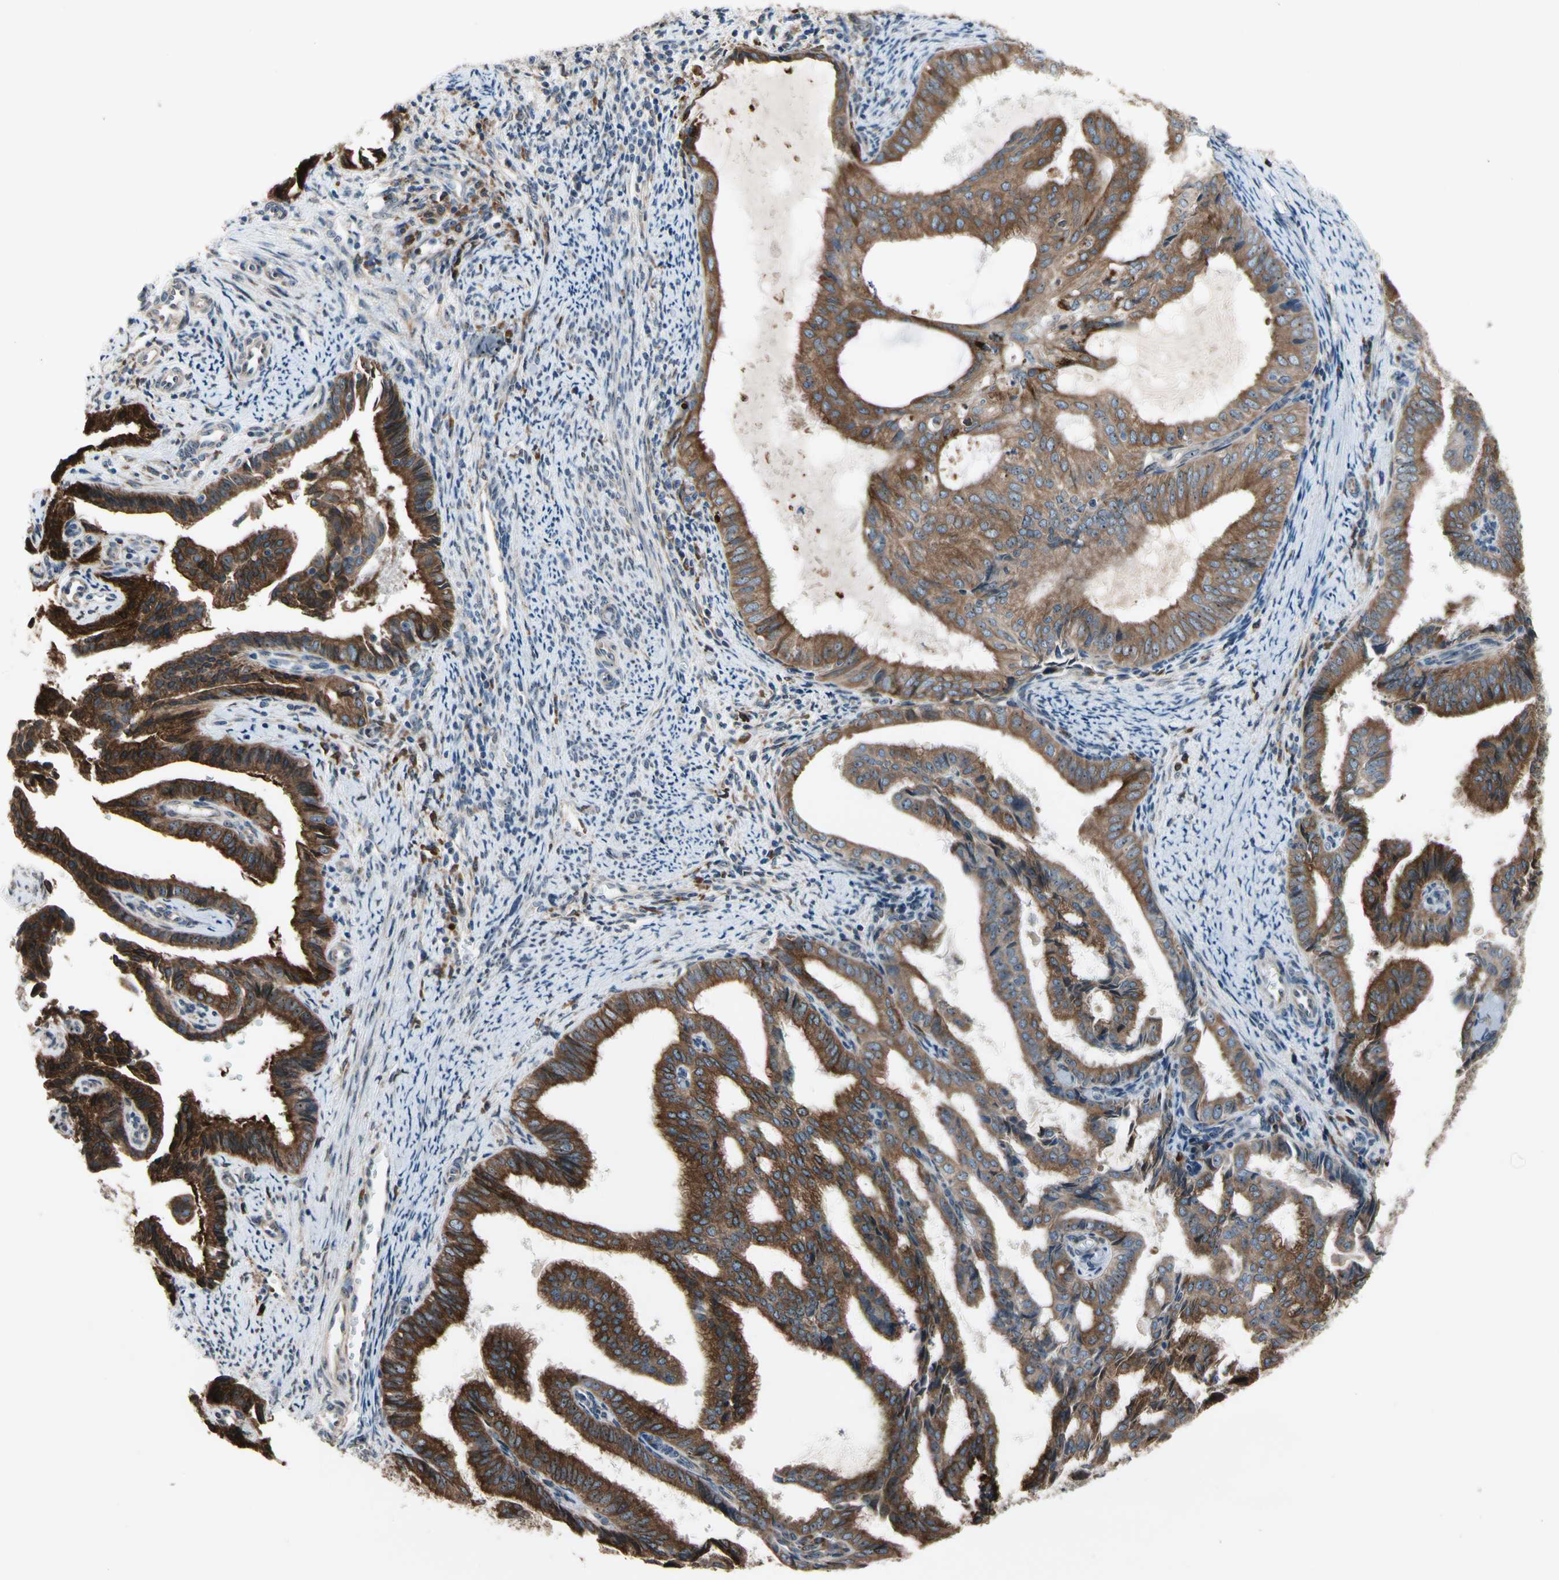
{"staining": {"intensity": "strong", "quantity": ">75%", "location": "cytoplasmic/membranous"}, "tissue": "endometrial cancer", "cell_type": "Tumor cells", "image_type": "cancer", "snomed": [{"axis": "morphology", "description": "Adenocarcinoma, NOS"}, {"axis": "topography", "description": "Endometrium"}], "caption": "DAB (3,3'-diaminobenzidine) immunohistochemical staining of endometrial cancer (adenocarcinoma) shows strong cytoplasmic/membranous protein staining in approximately >75% of tumor cells. Immunohistochemistry stains the protein in brown and the nuclei are stained blue.", "gene": "TMED7", "patient": {"sex": "female", "age": 58}}